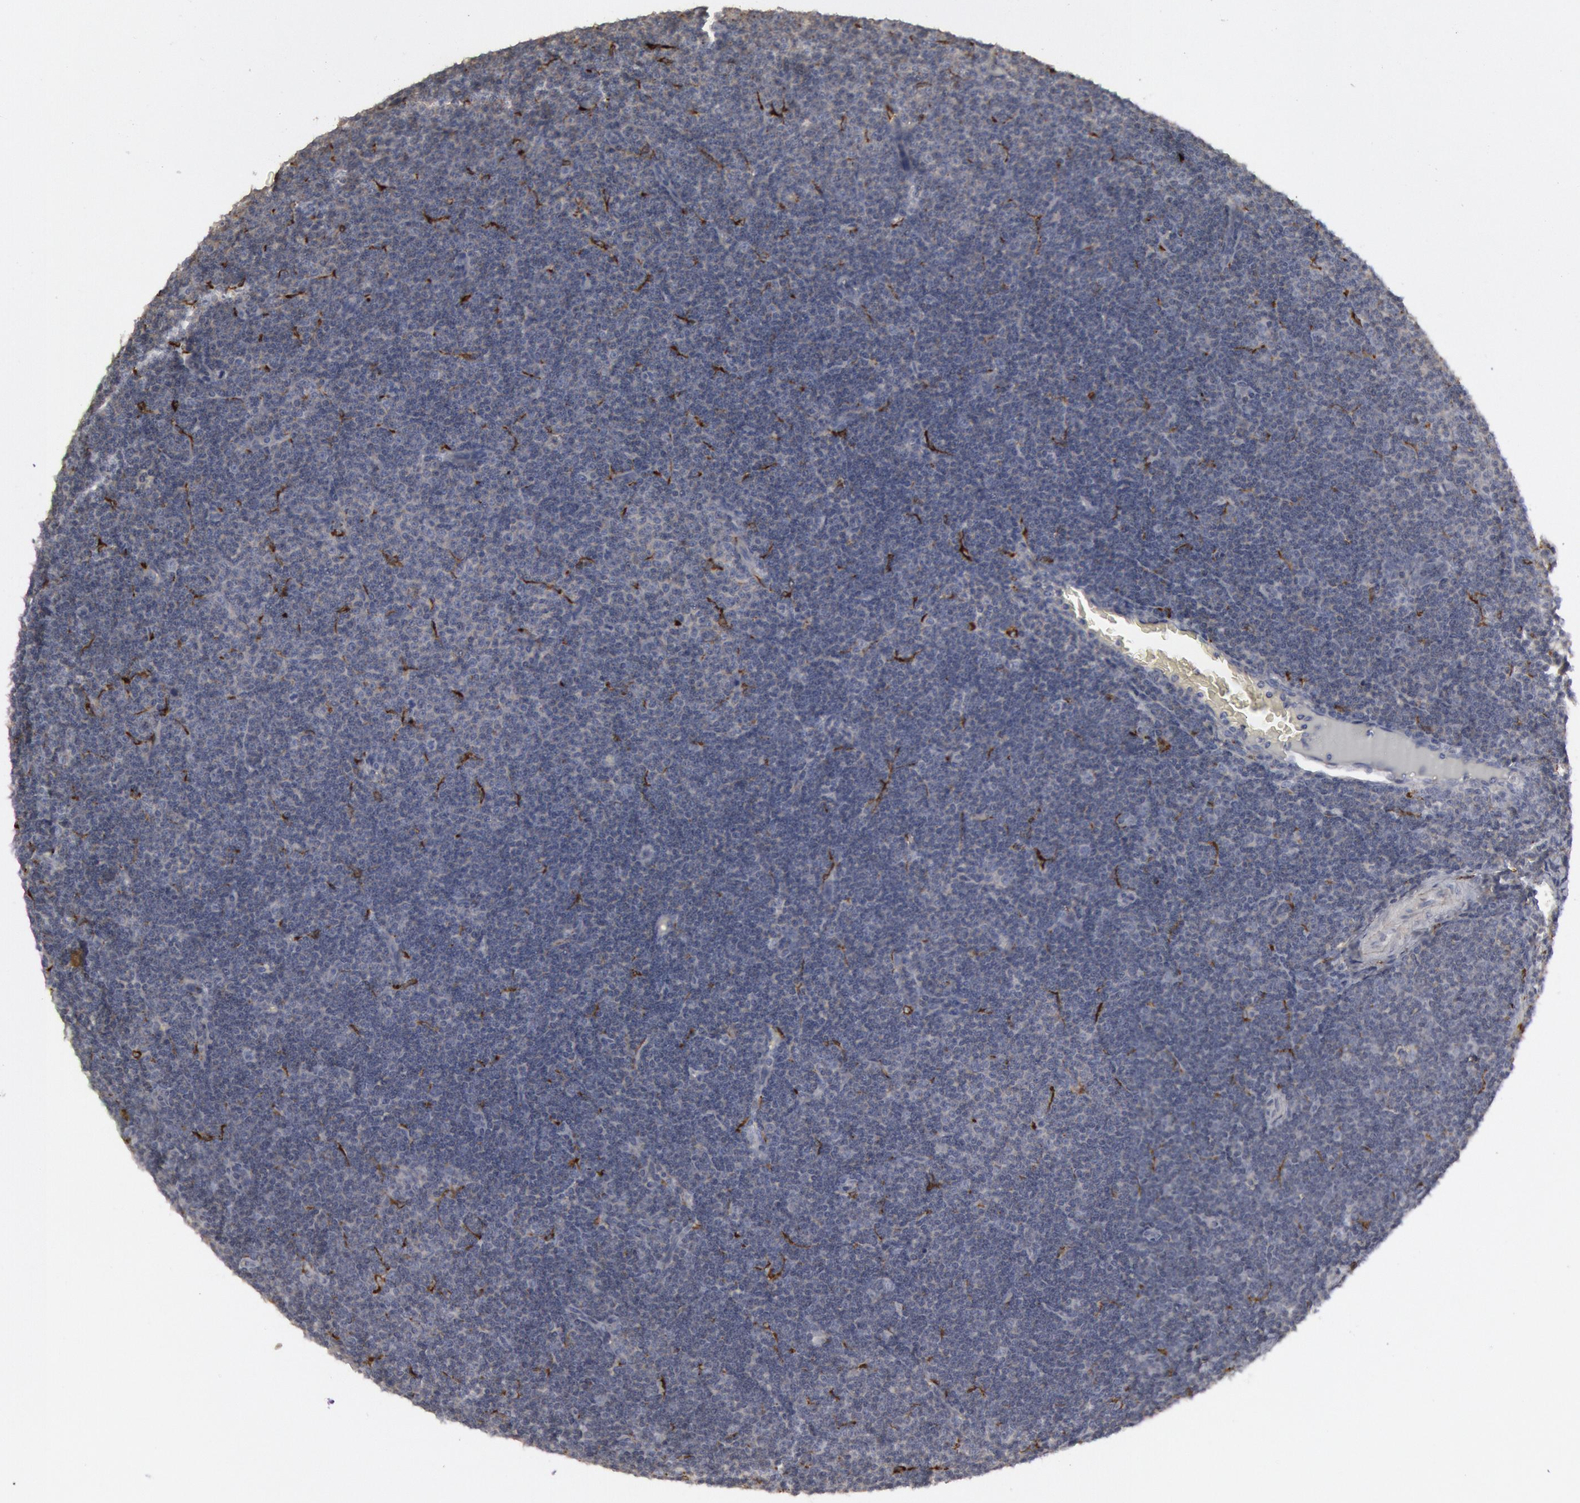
{"staining": {"intensity": "negative", "quantity": "none", "location": "none"}, "tissue": "lymphoma", "cell_type": "Tumor cells", "image_type": "cancer", "snomed": [{"axis": "morphology", "description": "Malignant lymphoma, non-Hodgkin's type, Low grade"}, {"axis": "topography", "description": "Lymph node"}], "caption": "This micrograph is of lymphoma stained with immunohistochemistry to label a protein in brown with the nuclei are counter-stained blue. There is no staining in tumor cells.", "gene": "C1QC", "patient": {"sex": "male", "age": 57}}